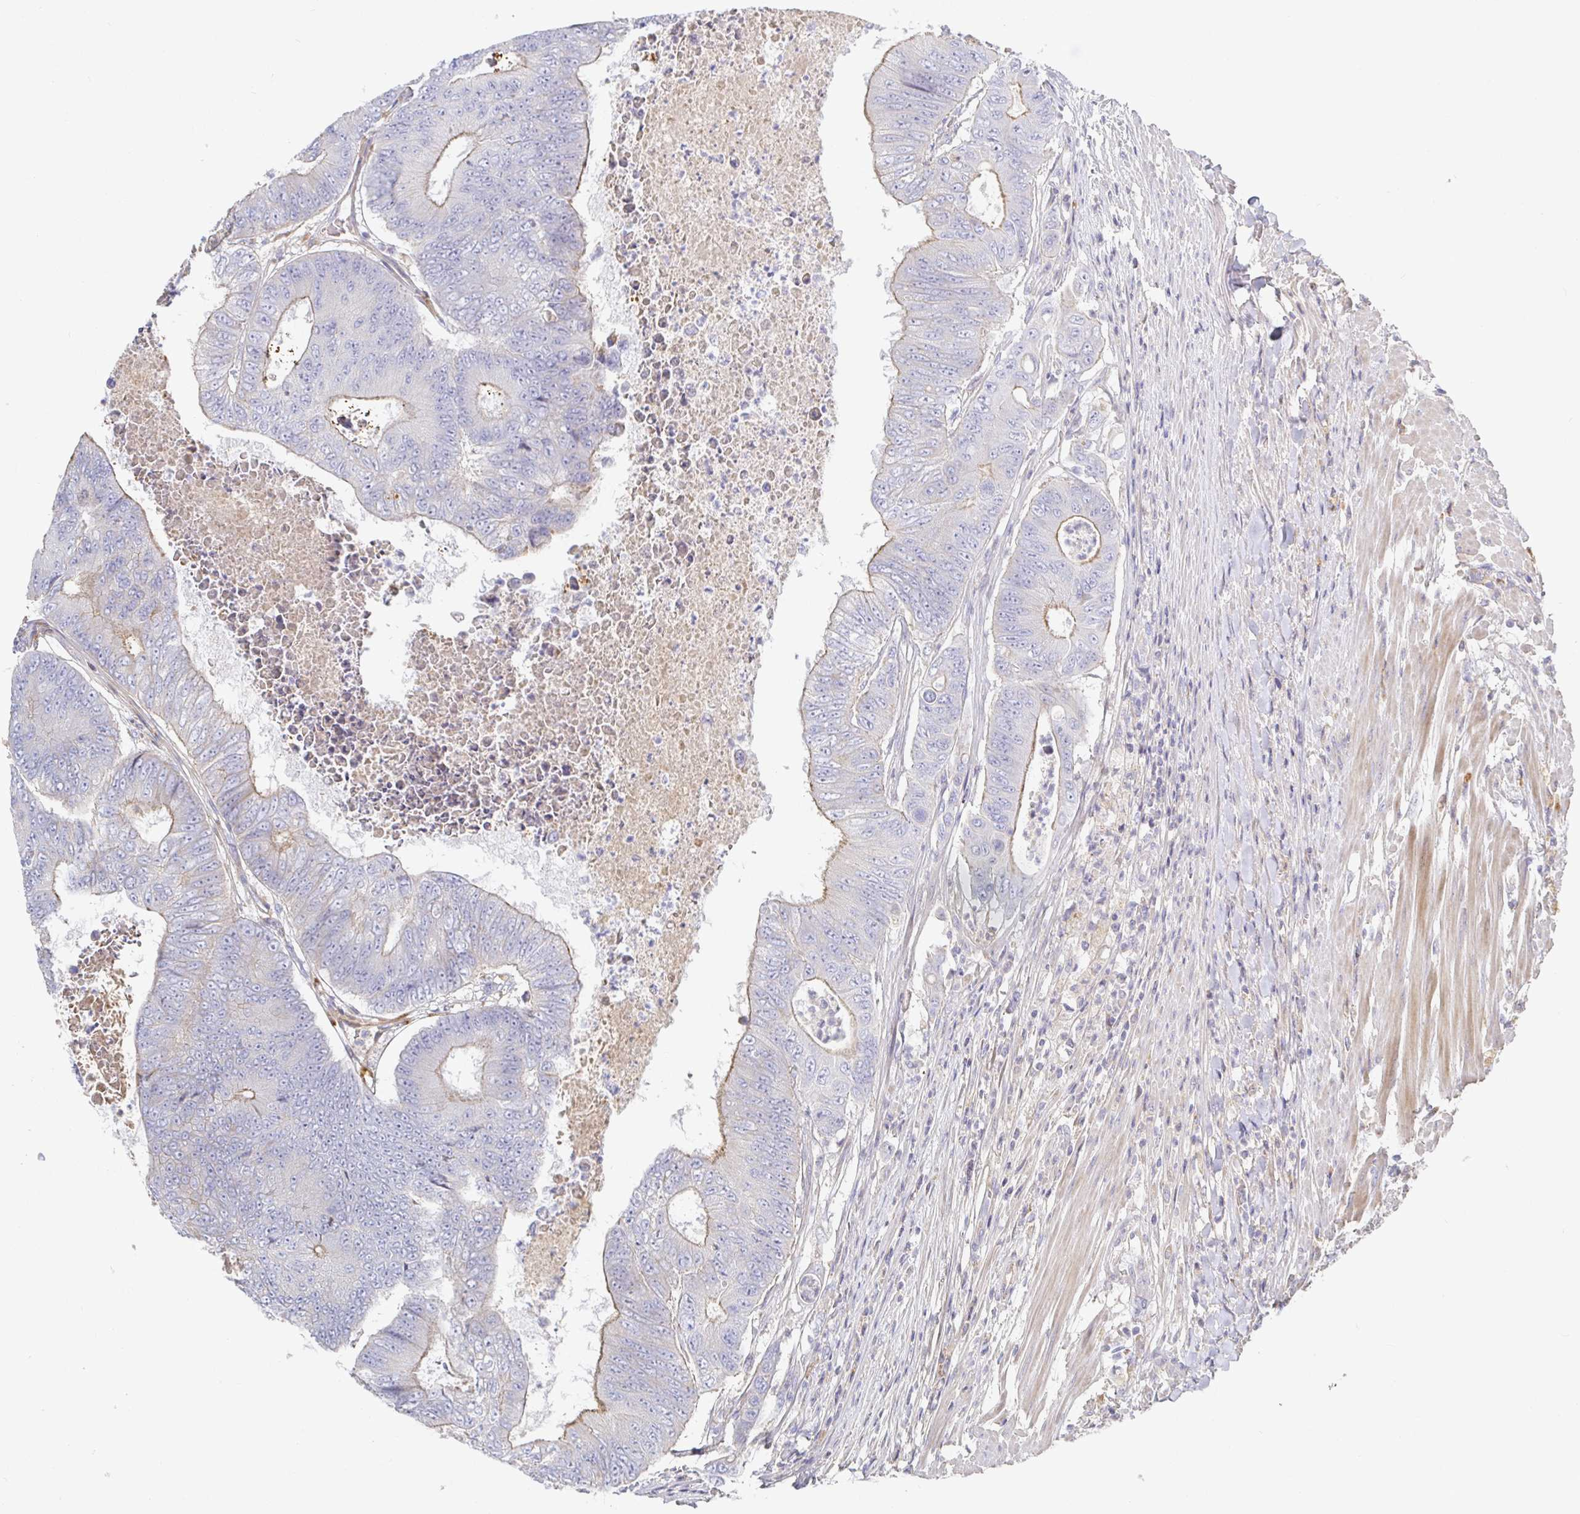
{"staining": {"intensity": "weak", "quantity": "25%-75%", "location": "cytoplasmic/membranous"}, "tissue": "colorectal cancer", "cell_type": "Tumor cells", "image_type": "cancer", "snomed": [{"axis": "morphology", "description": "Adenocarcinoma, NOS"}, {"axis": "topography", "description": "Colon"}], "caption": "Immunohistochemical staining of human colorectal adenocarcinoma reveals low levels of weak cytoplasmic/membranous staining in approximately 25%-75% of tumor cells.", "gene": "IRAK2", "patient": {"sex": "female", "age": 48}}